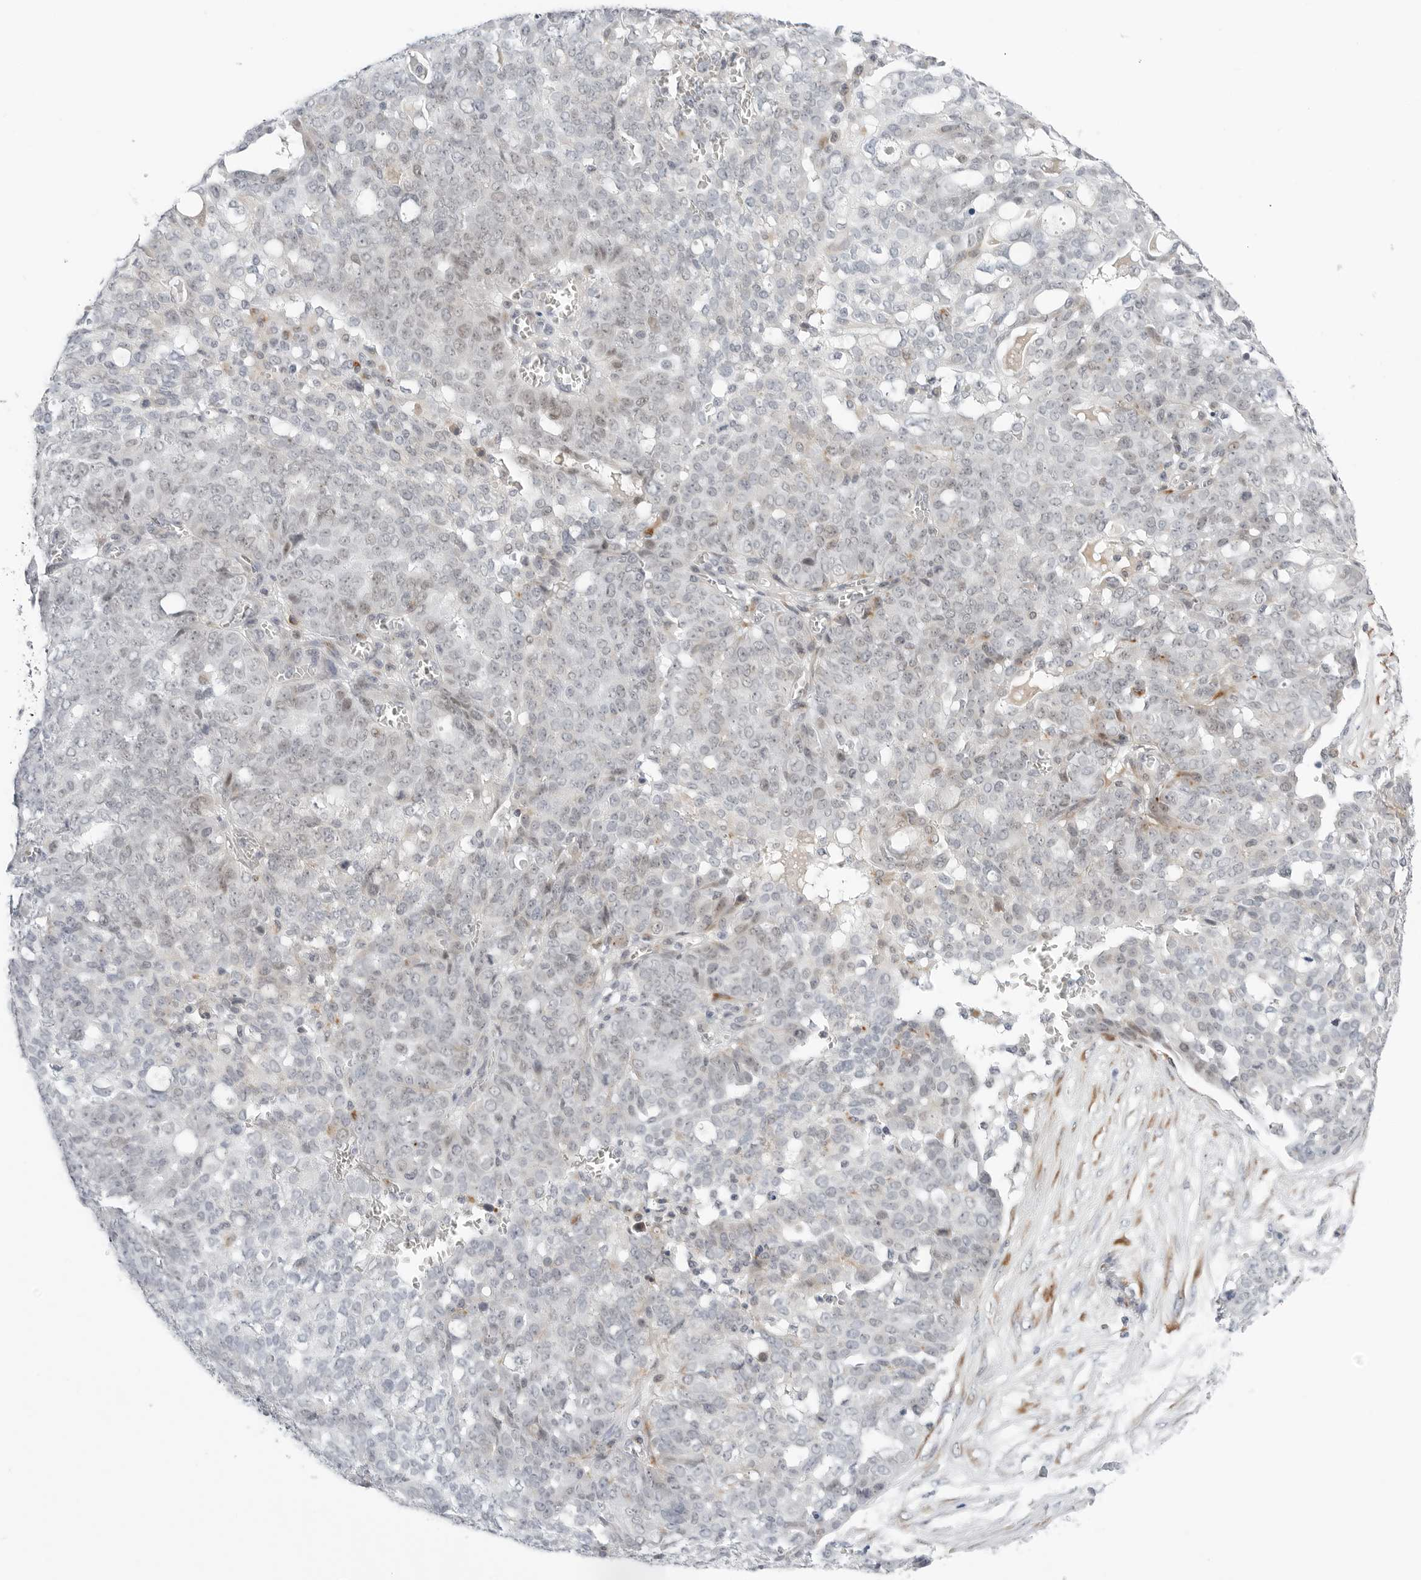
{"staining": {"intensity": "negative", "quantity": "none", "location": "none"}, "tissue": "ovarian cancer", "cell_type": "Tumor cells", "image_type": "cancer", "snomed": [{"axis": "morphology", "description": "Cystadenocarcinoma, serous, NOS"}, {"axis": "topography", "description": "Soft tissue"}, {"axis": "topography", "description": "Ovary"}], "caption": "This is an immunohistochemistry micrograph of human ovarian cancer (serous cystadenocarcinoma). There is no positivity in tumor cells.", "gene": "TSEN2", "patient": {"sex": "female", "age": 57}}